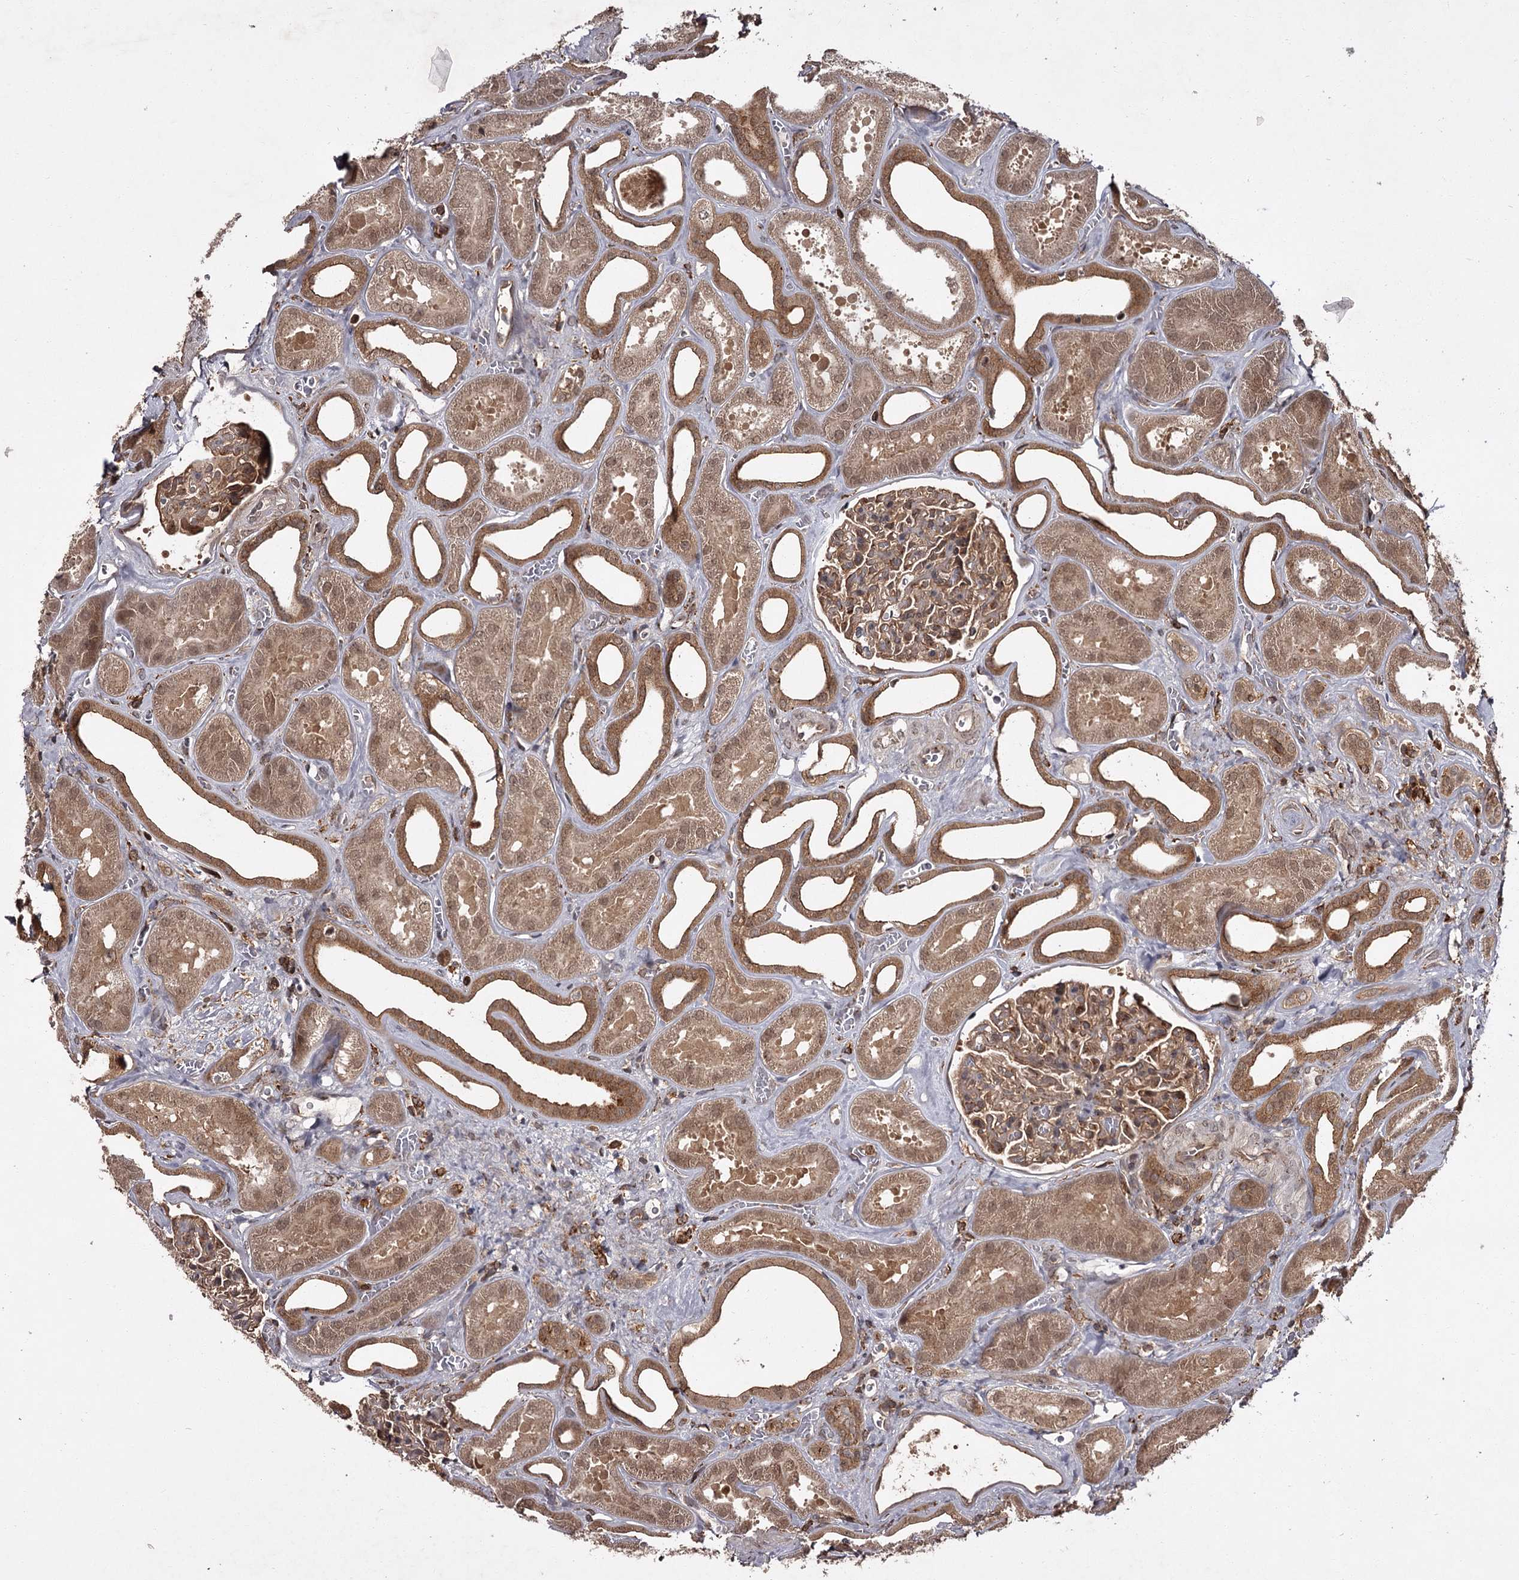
{"staining": {"intensity": "weak", "quantity": ">75%", "location": "cytoplasmic/membranous"}, "tissue": "kidney", "cell_type": "Cells in glomeruli", "image_type": "normal", "snomed": [{"axis": "morphology", "description": "Normal tissue, NOS"}, {"axis": "morphology", "description": "Adenocarcinoma, NOS"}, {"axis": "topography", "description": "Kidney"}], "caption": "This micrograph demonstrates immunohistochemistry (IHC) staining of unremarkable human kidney, with low weak cytoplasmic/membranous positivity in about >75% of cells in glomeruli.", "gene": "TBC1D23", "patient": {"sex": "female", "age": 68}}